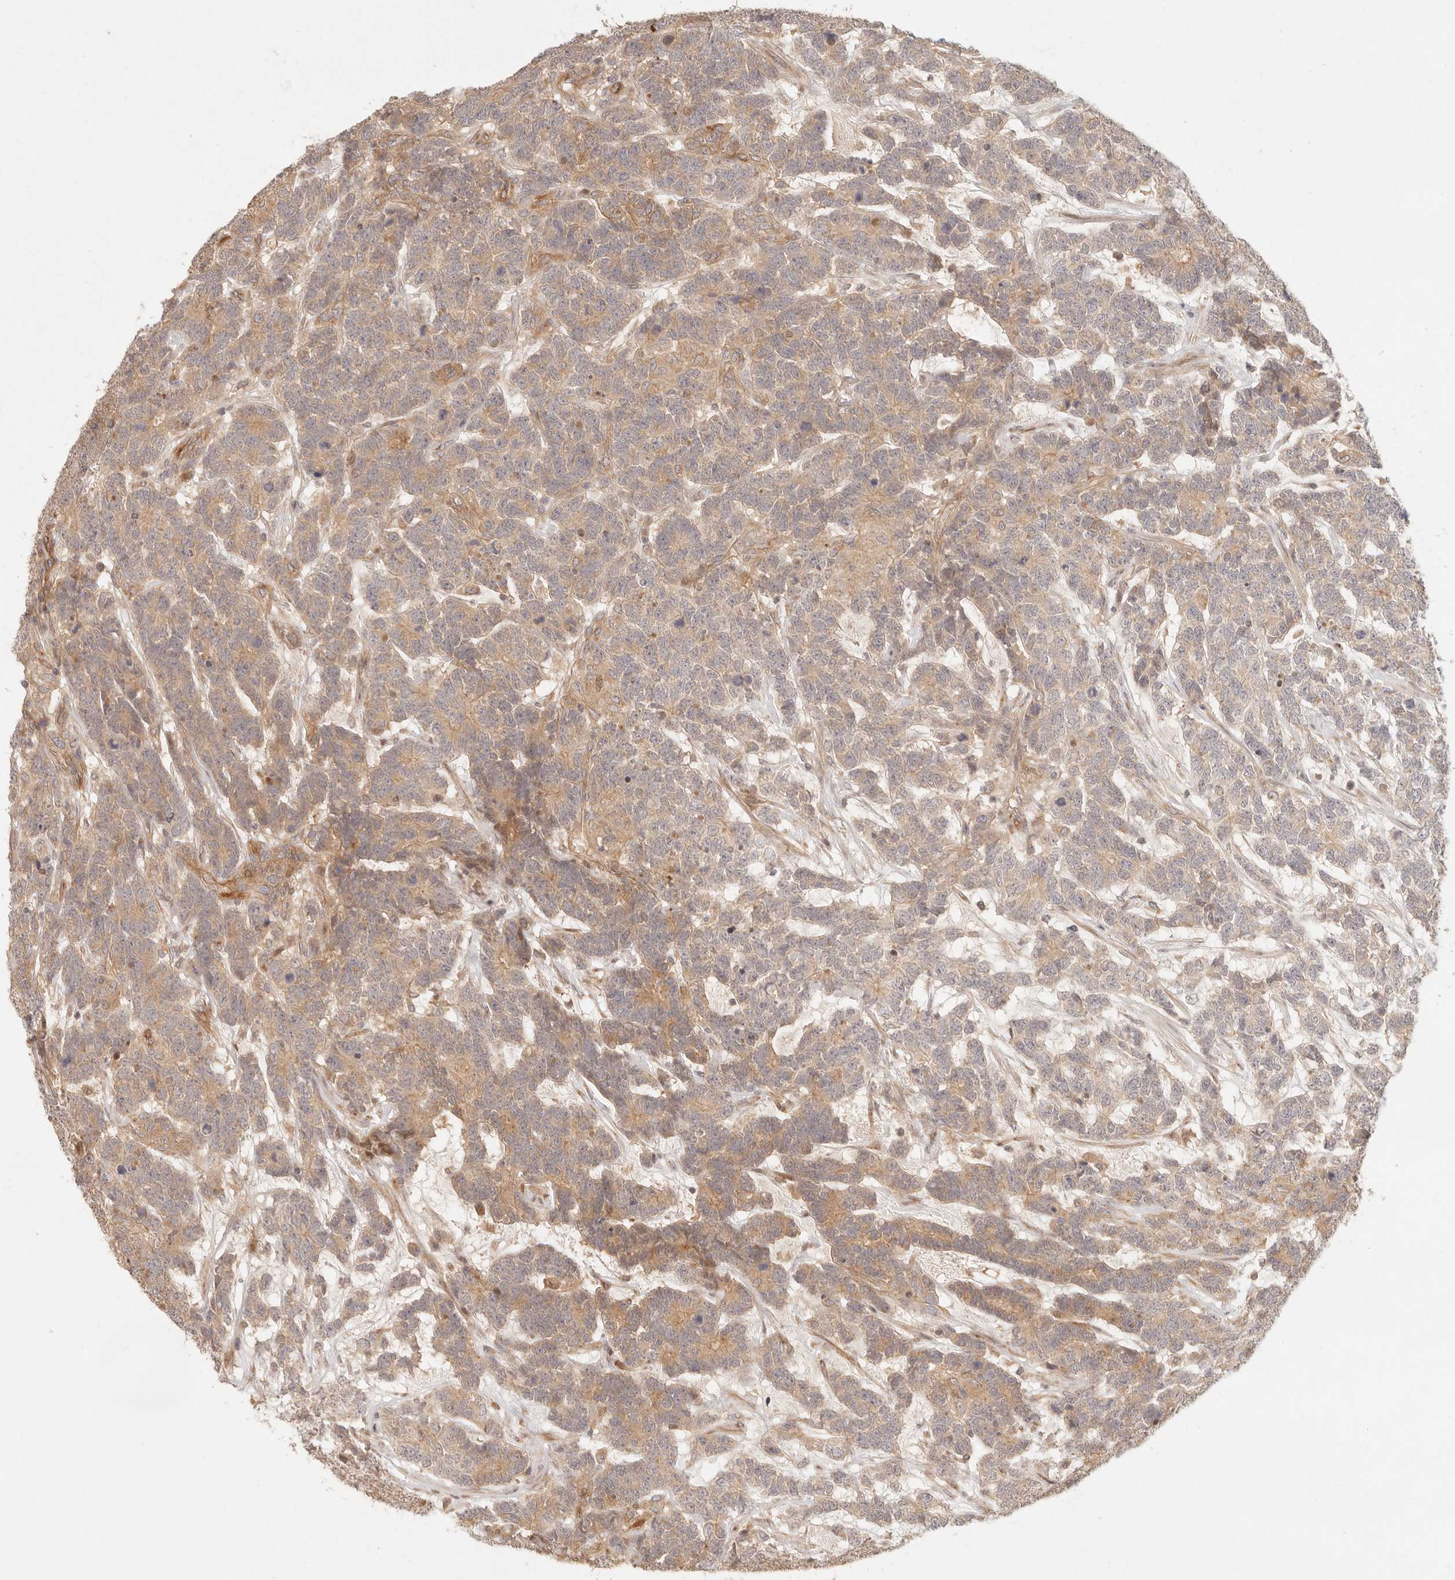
{"staining": {"intensity": "moderate", "quantity": ">75%", "location": "cytoplasmic/membranous"}, "tissue": "testis cancer", "cell_type": "Tumor cells", "image_type": "cancer", "snomed": [{"axis": "morphology", "description": "Carcinoma, Embryonal, NOS"}, {"axis": "topography", "description": "Testis"}], "caption": "IHC of human embryonal carcinoma (testis) displays medium levels of moderate cytoplasmic/membranous positivity in approximately >75% of tumor cells.", "gene": "PPP1R3B", "patient": {"sex": "male", "age": 26}}